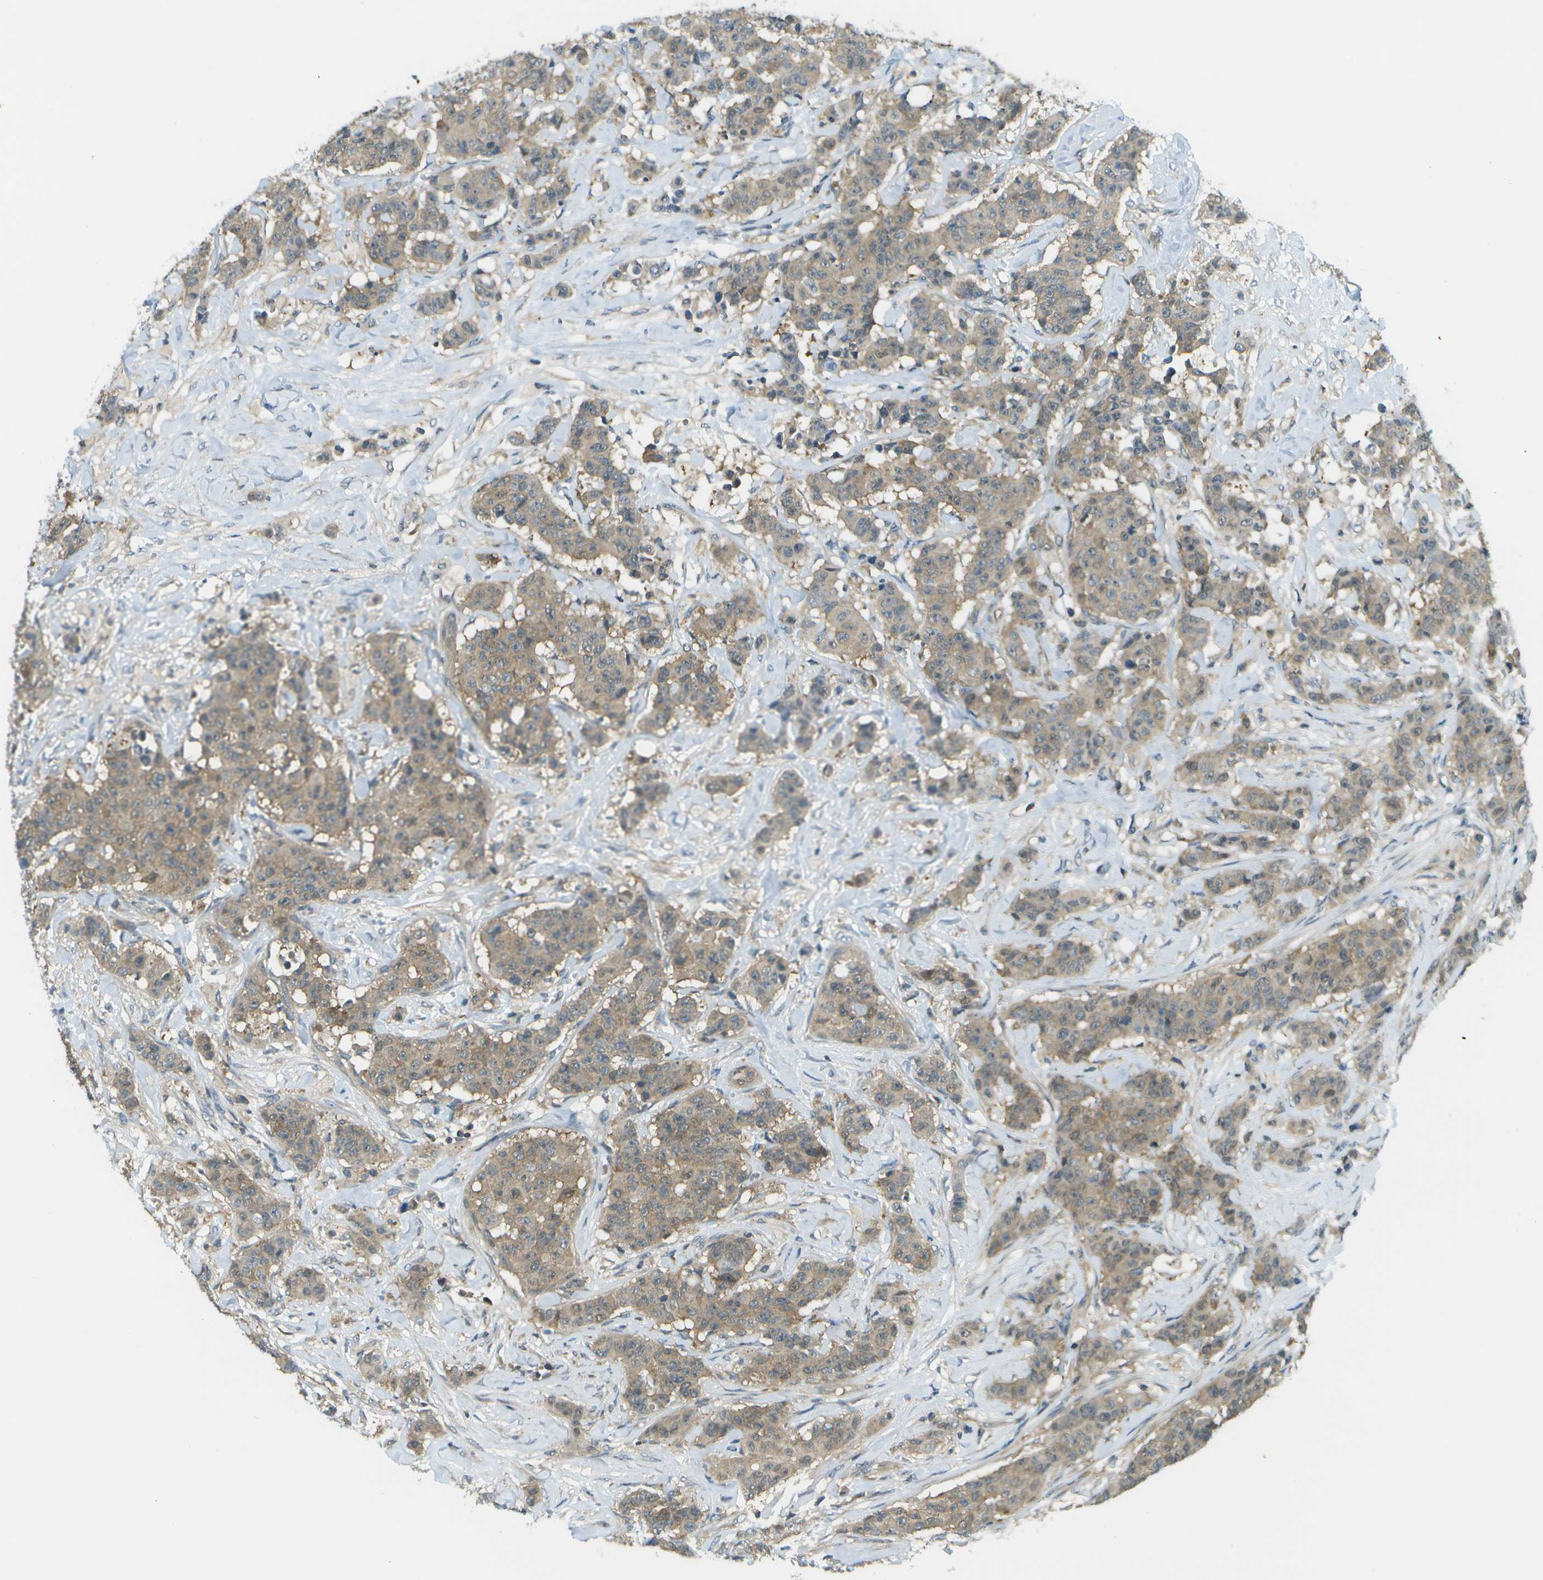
{"staining": {"intensity": "moderate", "quantity": ">75%", "location": "cytoplasmic/membranous"}, "tissue": "breast cancer", "cell_type": "Tumor cells", "image_type": "cancer", "snomed": [{"axis": "morphology", "description": "Normal tissue, NOS"}, {"axis": "morphology", "description": "Duct carcinoma"}, {"axis": "topography", "description": "Breast"}], "caption": "A photomicrograph showing moderate cytoplasmic/membranous positivity in about >75% of tumor cells in breast cancer, as visualized by brown immunohistochemical staining.", "gene": "CDH23", "patient": {"sex": "female", "age": 40}}